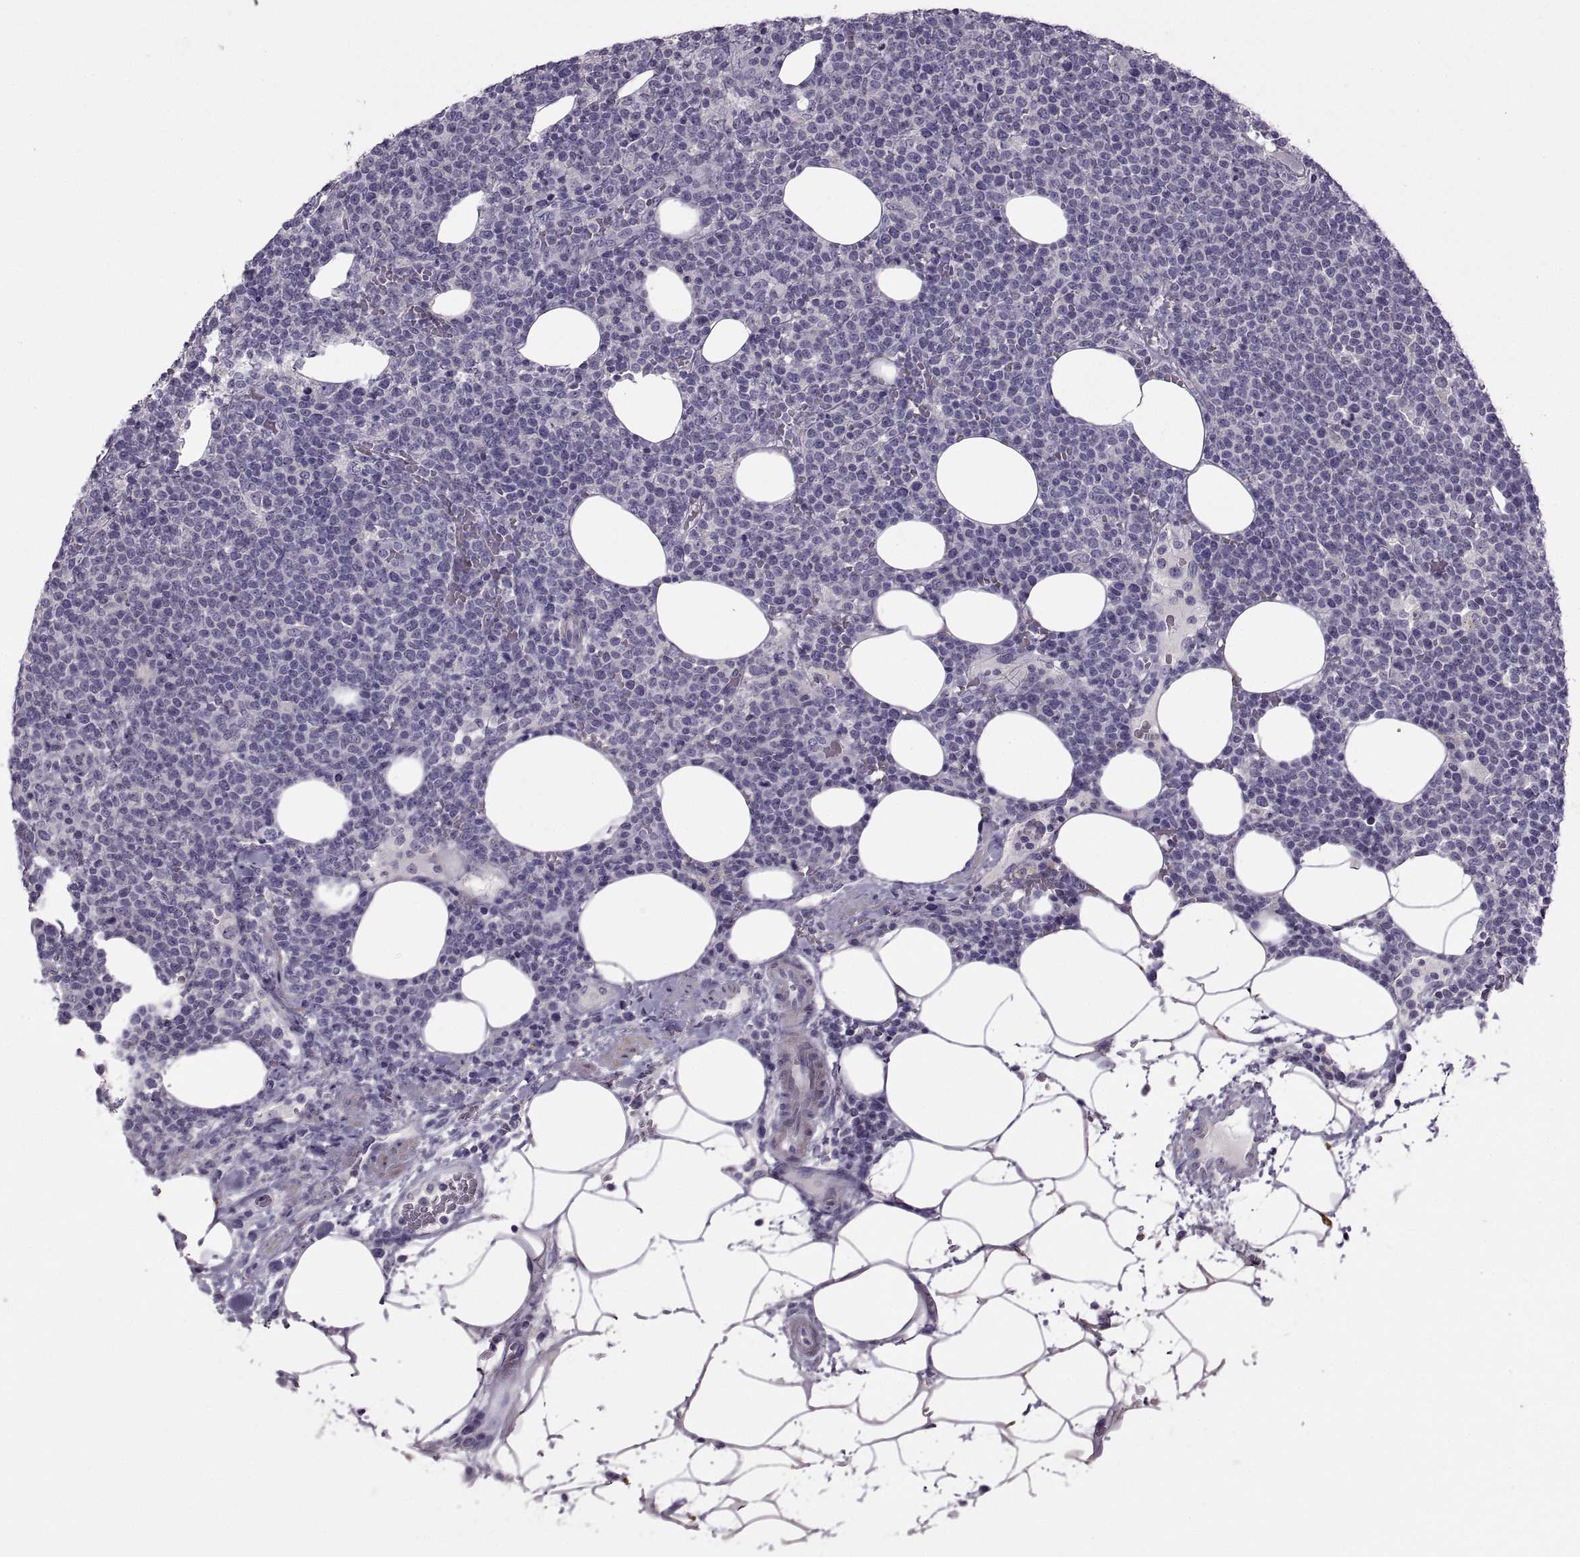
{"staining": {"intensity": "negative", "quantity": "none", "location": "none"}, "tissue": "lymphoma", "cell_type": "Tumor cells", "image_type": "cancer", "snomed": [{"axis": "morphology", "description": "Malignant lymphoma, non-Hodgkin's type, High grade"}, {"axis": "topography", "description": "Lymph node"}], "caption": "An immunohistochemistry (IHC) image of malignant lymphoma, non-Hodgkin's type (high-grade) is shown. There is no staining in tumor cells of malignant lymphoma, non-Hodgkin's type (high-grade).", "gene": "BSPH1", "patient": {"sex": "male", "age": 61}}